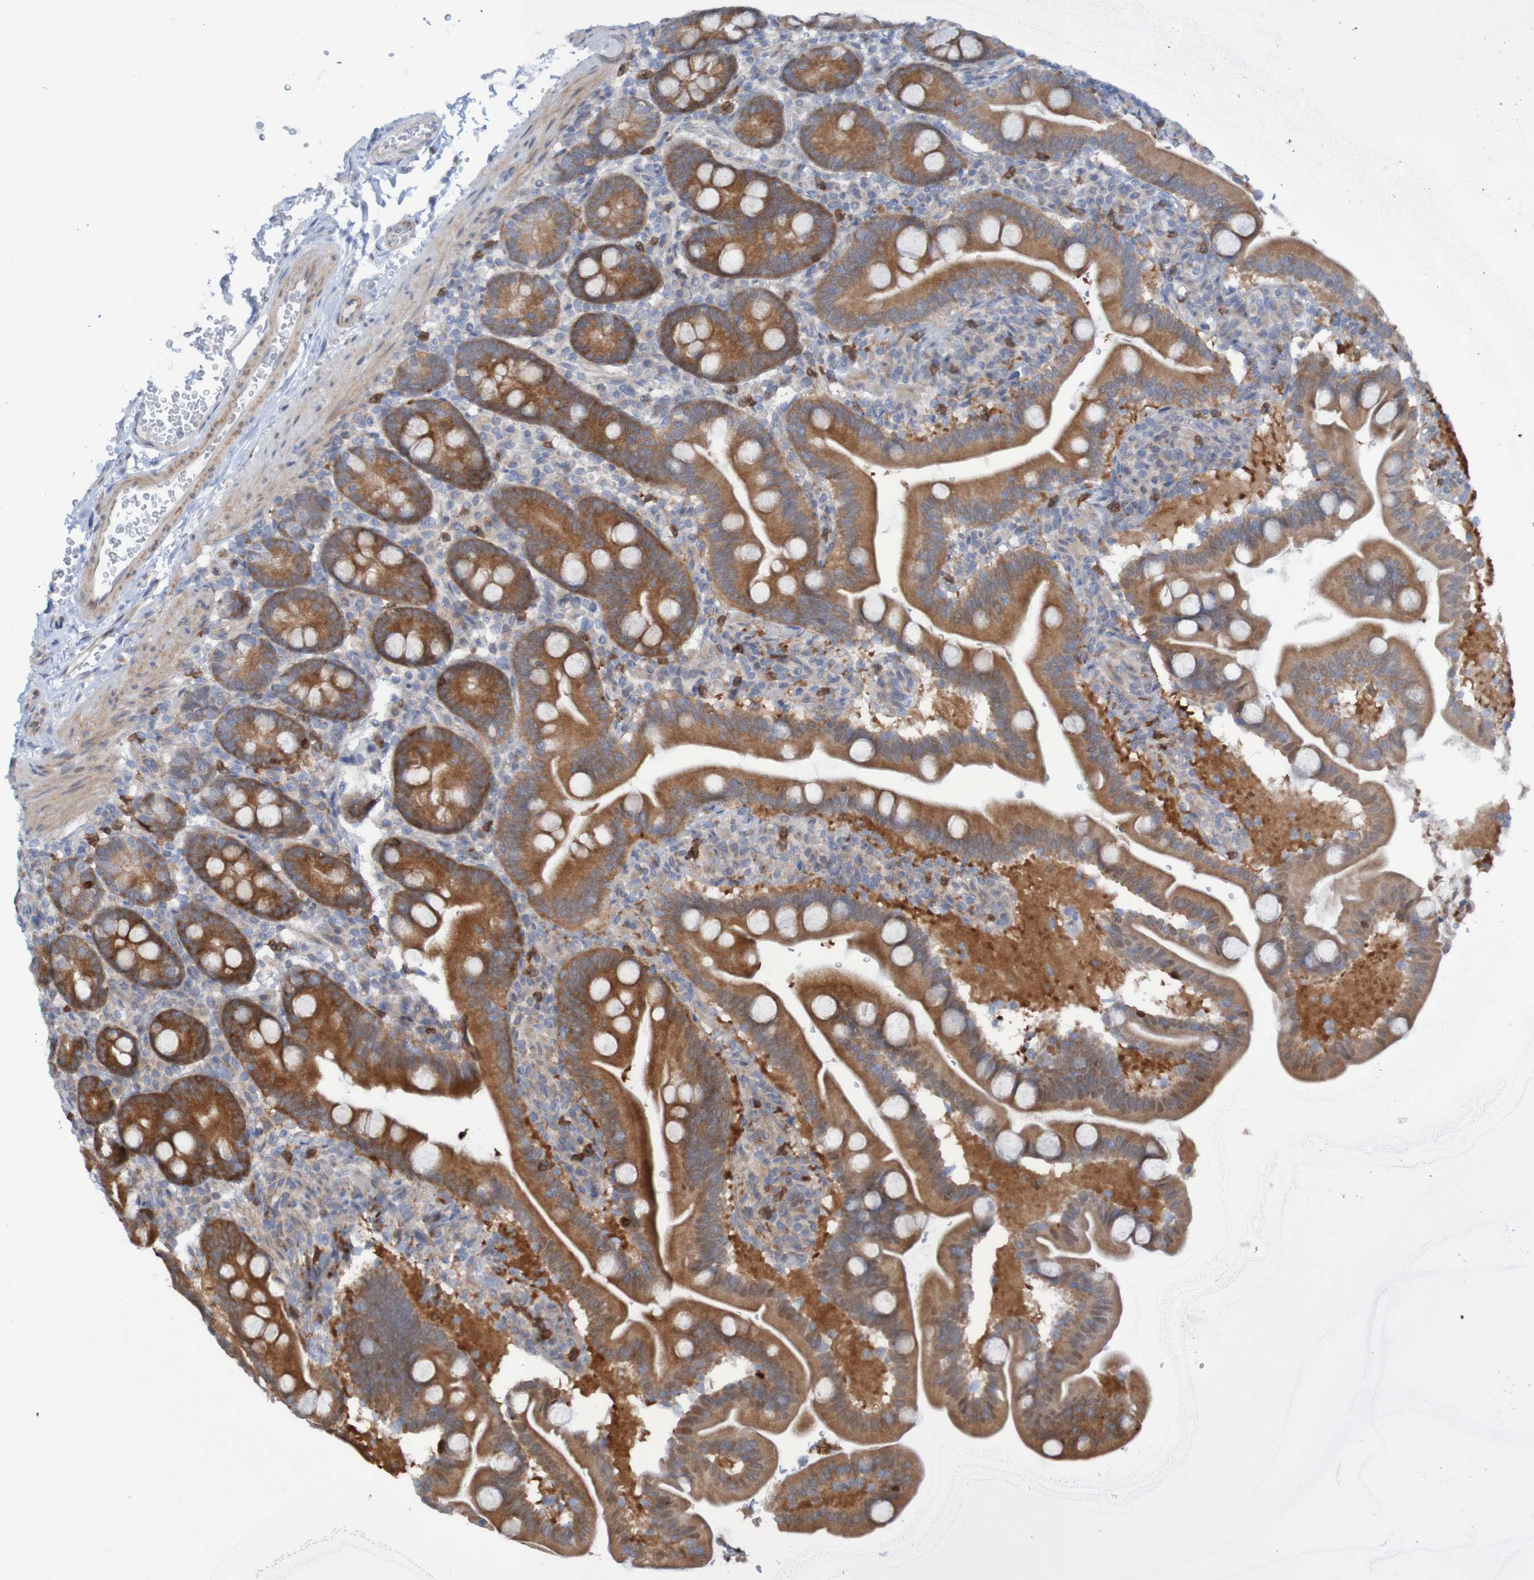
{"staining": {"intensity": "strong", "quantity": ">75%", "location": "cytoplasmic/membranous"}, "tissue": "duodenum", "cell_type": "Glandular cells", "image_type": "normal", "snomed": [{"axis": "morphology", "description": "Normal tissue, NOS"}, {"axis": "topography", "description": "Duodenum"}], "caption": "Immunohistochemistry (IHC) micrograph of normal duodenum: duodenum stained using IHC reveals high levels of strong protein expression localized specifically in the cytoplasmic/membranous of glandular cells, appearing as a cytoplasmic/membranous brown color.", "gene": "ANGPT4", "patient": {"sex": "male", "age": 54}}